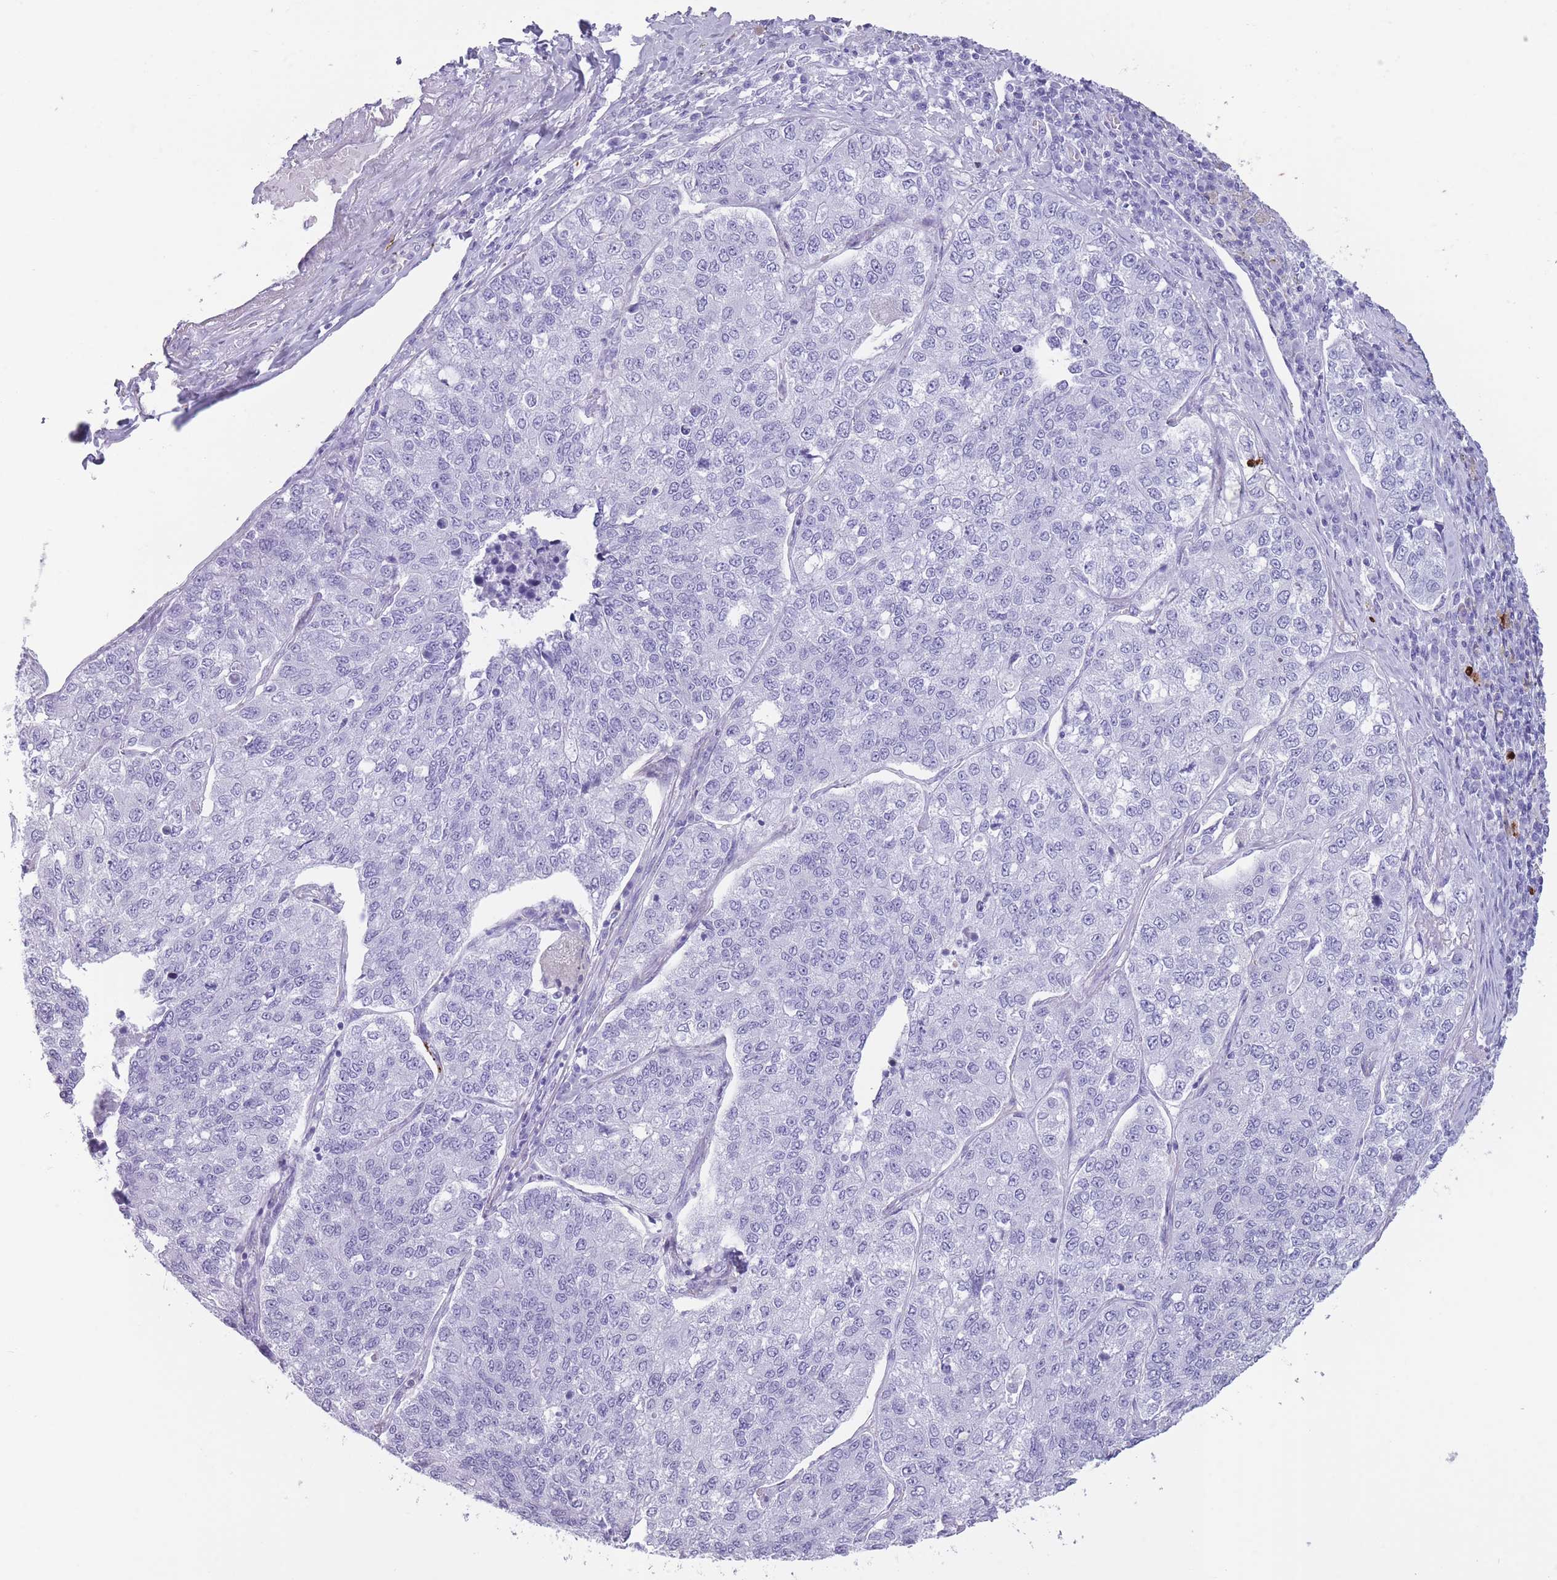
{"staining": {"intensity": "negative", "quantity": "none", "location": "none"}, "tissue": "lung cancer", "cell_type": "Tumor cells", "image_type": "cancer", "snomed": [{"axis": "morphology", "description": "Adenocarcinoma, NOS"}, {"axis": "topography", "description": "Lung"}], "caption": "This is an IHC photomicrograph of lung cancer (adenocarcinoma). There is no expression in tumor cells.", "gene": "OR4F21", "patient": {"sex": "male", "age": 49}}